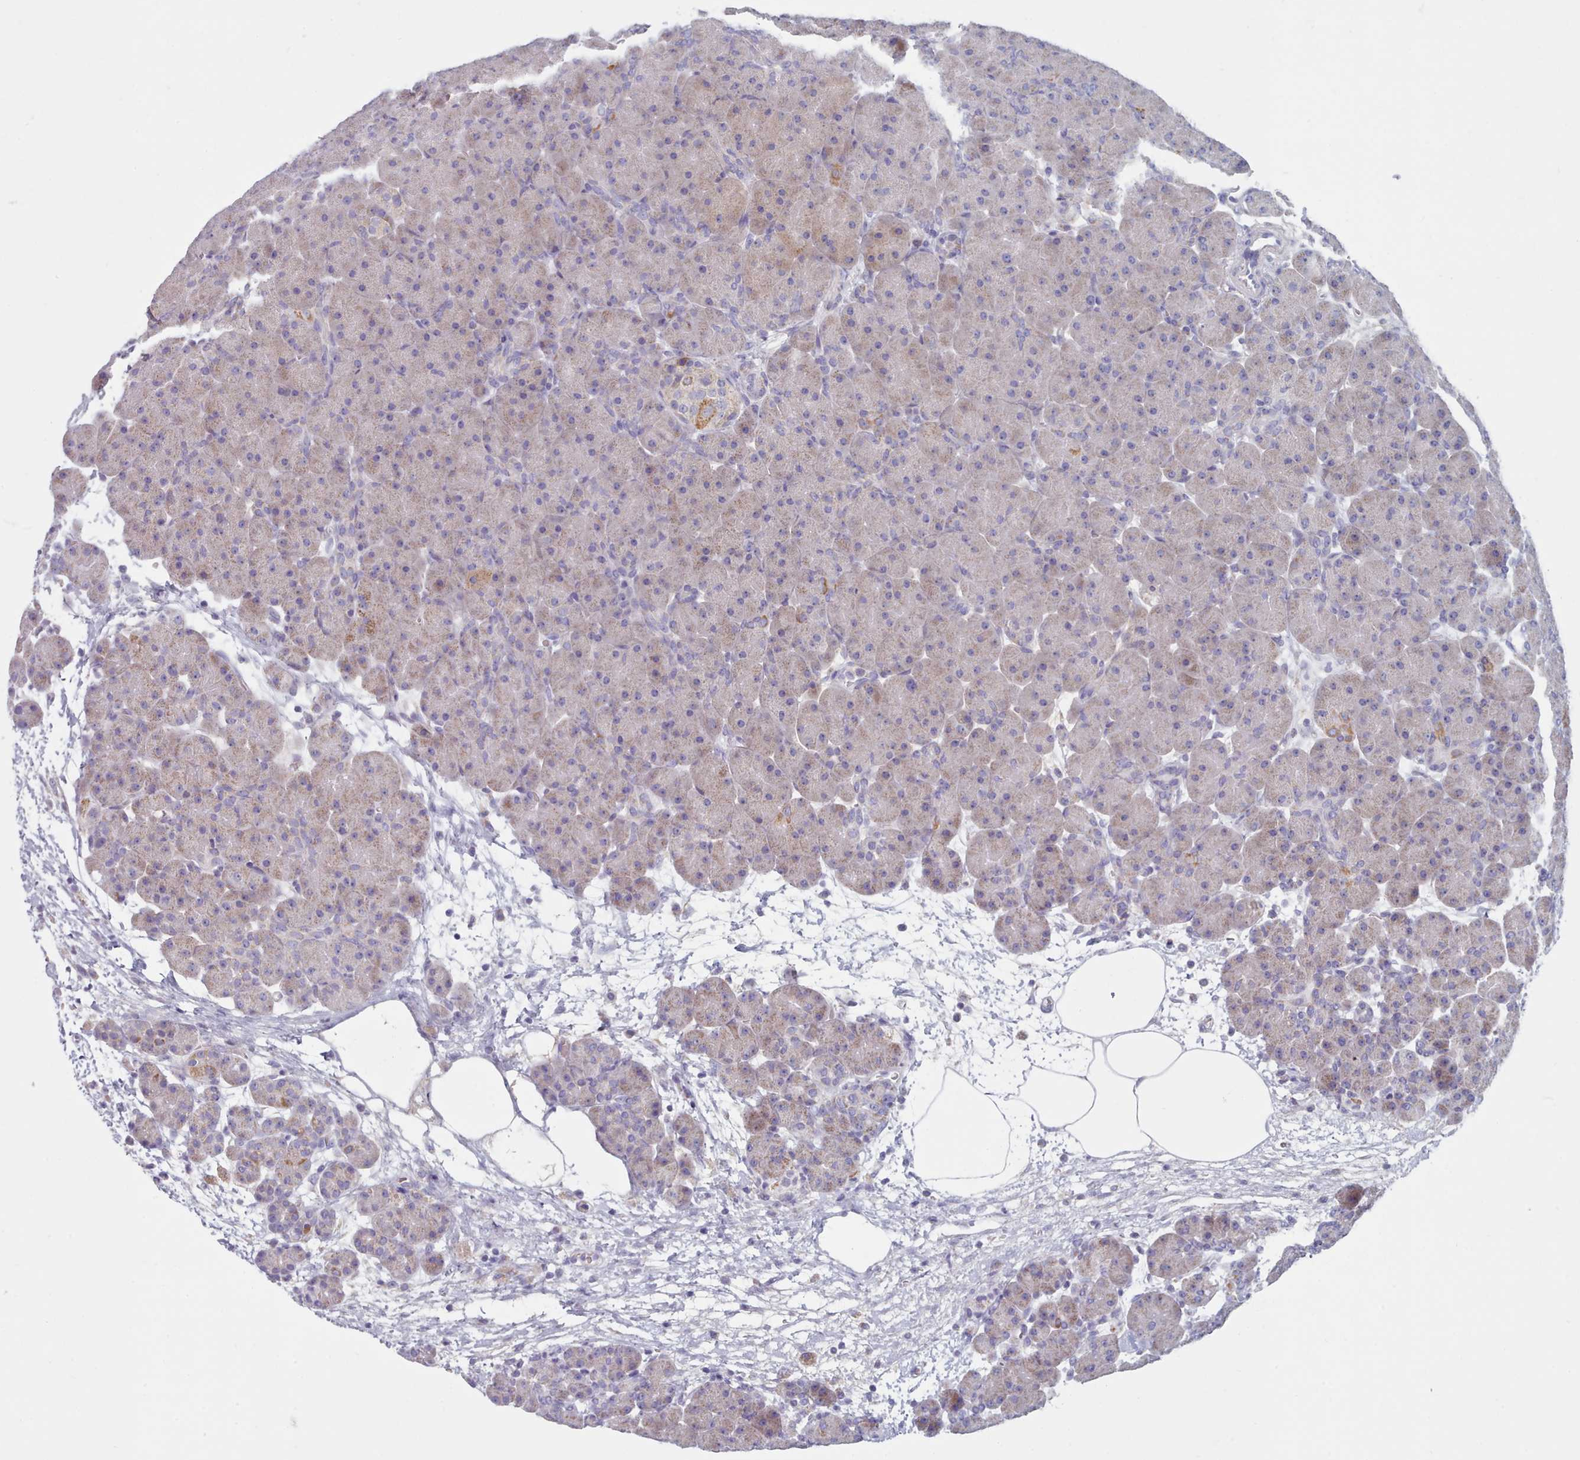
{"staining": {"intensity": "moderate", "quantity": "<25%", "location": "cytoplasmic/membranous"}, "tissue": "pancreas", "cell_type": "Exocrine glandular cells", "image_type": "normal", "snomed": [{"axis": "morphology", "description": "Normal tissue, NOS"}, {"axis": "topography", "description": "Pancreas"}], "caption": "An image showing moderate cytoplasmic/membranous staining in approximately <25% of exocrine glandular cells in unremarkable pancreas, as visualized by brown immunohistochemical staining.", "gene": "HAO1", "patient": {"sex": "male", "age": 66}}